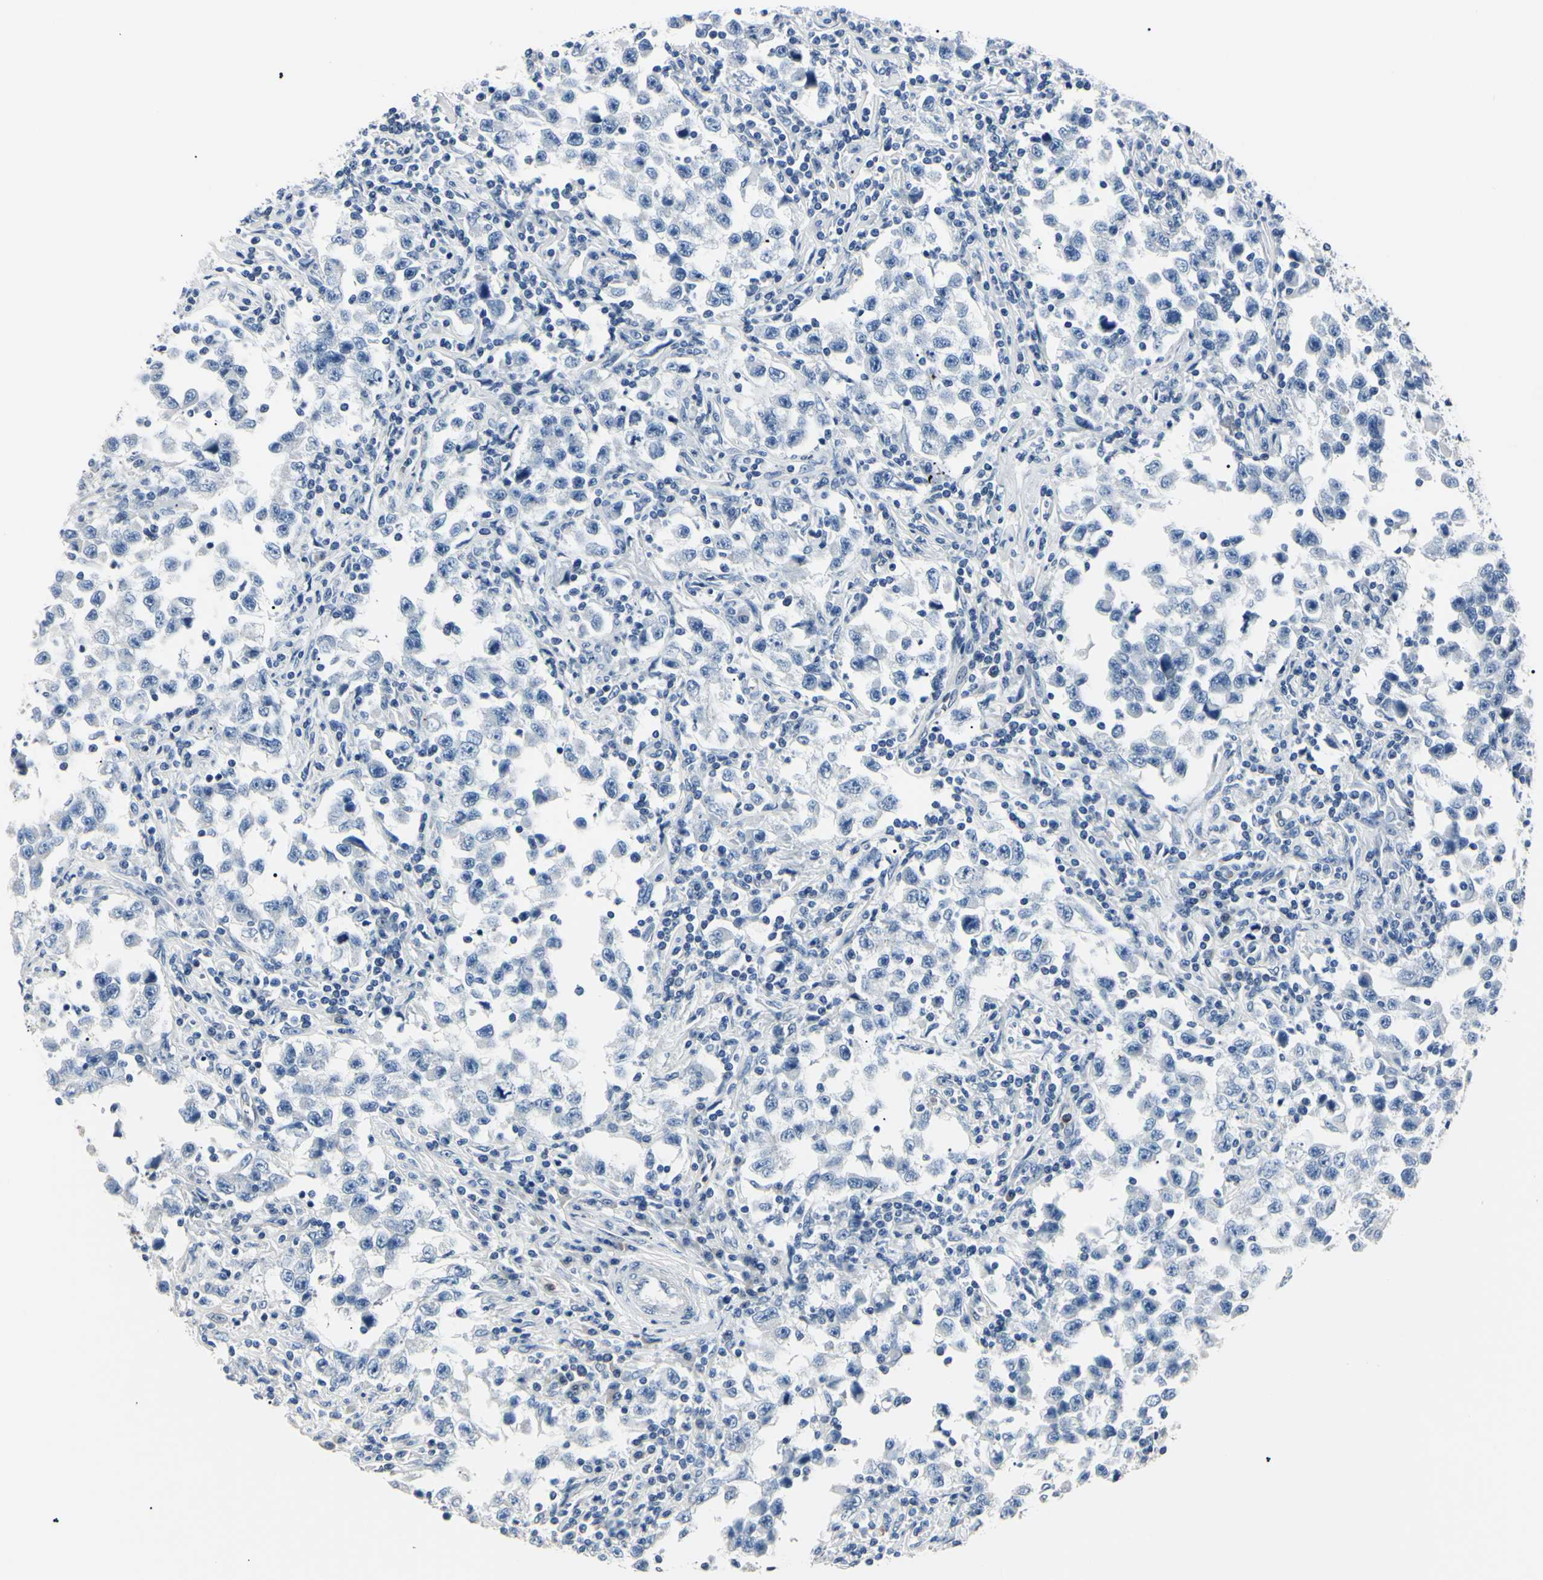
{"staining": {"intensity": "negative", "quantity": "none", "location": "none"}, "tissue": "testis cancer", "cell_type": "Tumor cells", "image_type": "cancer", "snomed": [{"axis": "morphology", "description": "Carcinoma, Embryonal, NOS"}, {"axis": "topography", "description": "Testis"}], "caption": "Immunohistochemical staining of testis cancer (embryonal carcinoma) reveals no significant staining in tumor cells. The staining is performed using DAB brown chromogen with nuclei counter-stained in using hematoxylin.", "gene": "AKR1C3", "patient": {"sex": "male", "age": 21}}